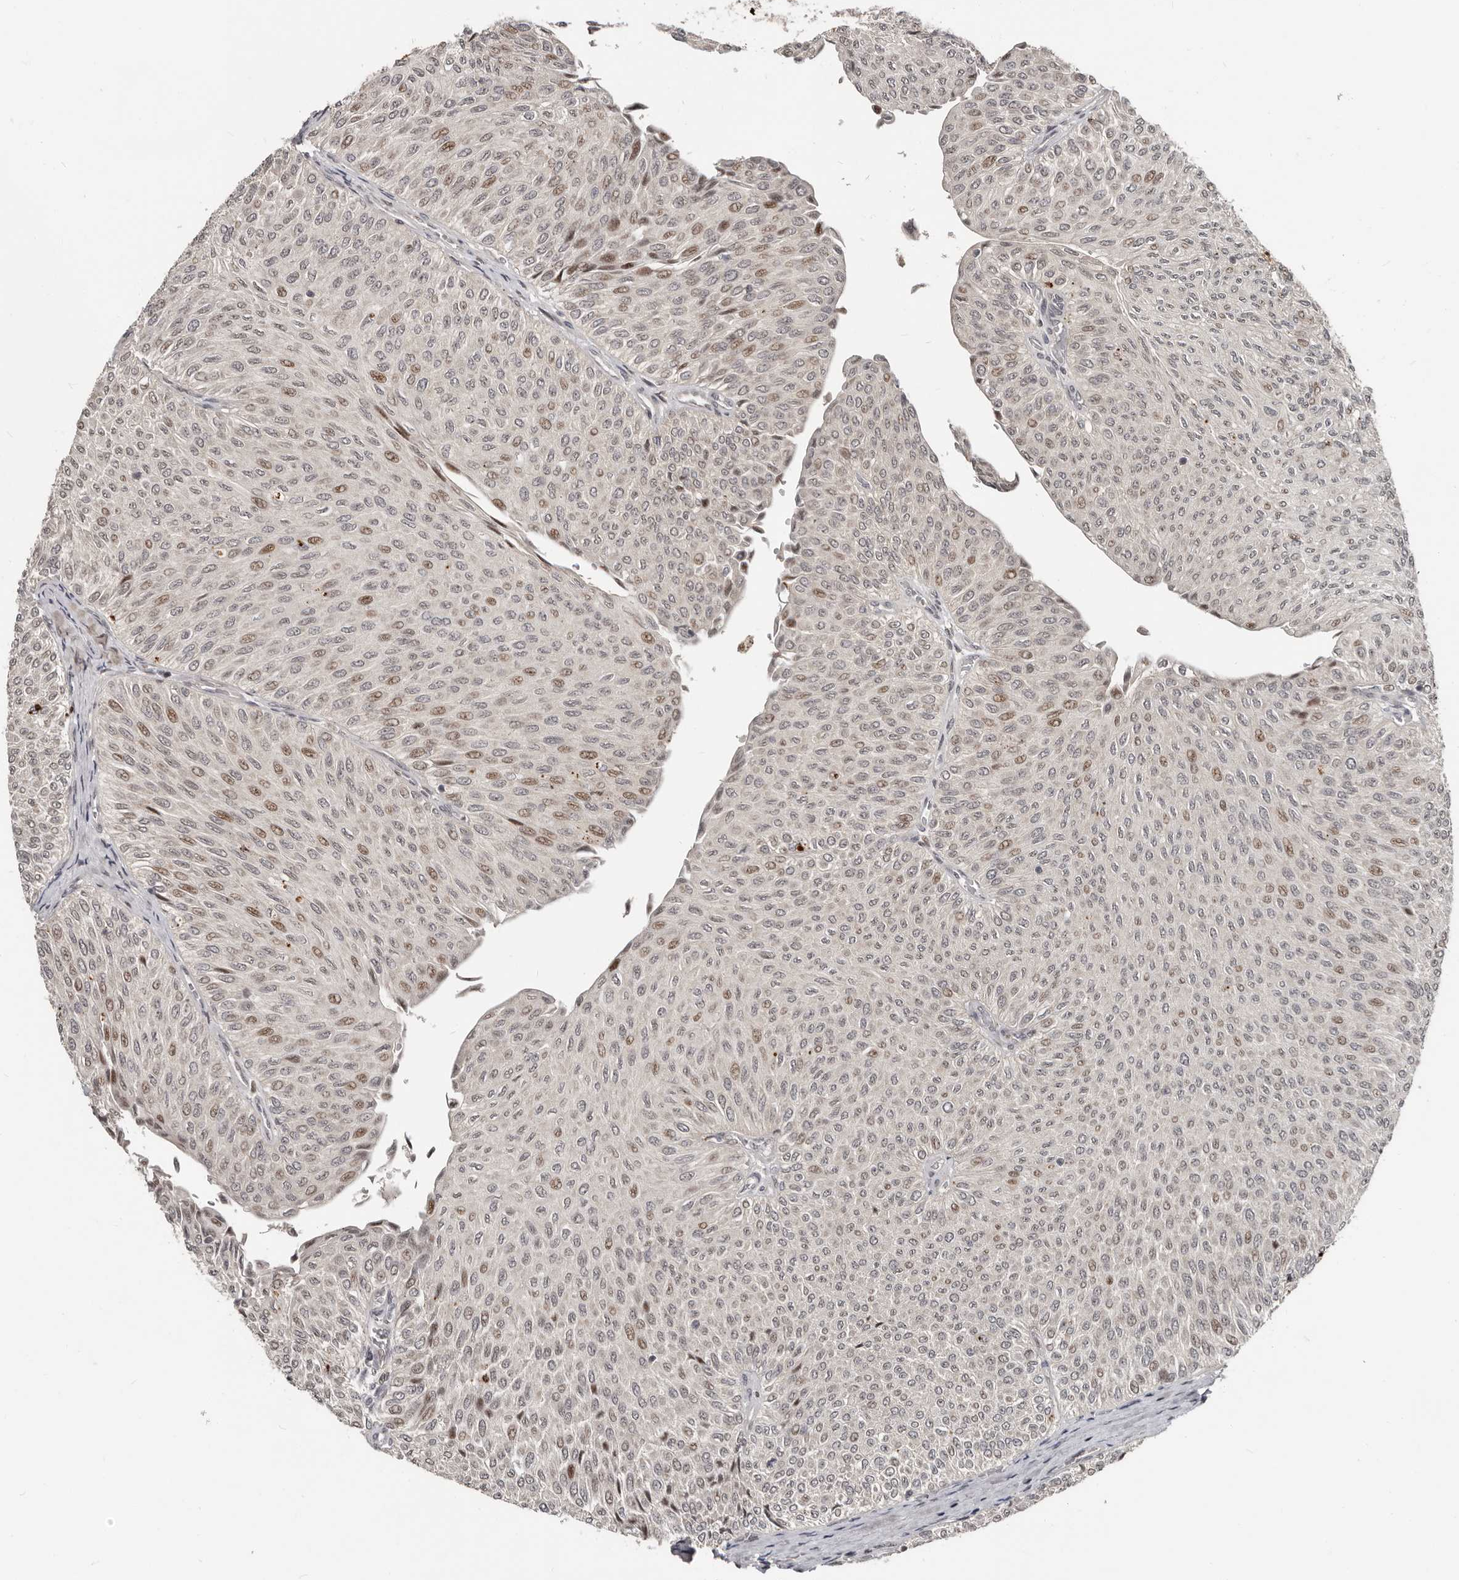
{"staining": {"intensity": "moderate", "quantity": "<25%", "location": "nuclear"}, "tissue": "urothelial cancer", "cell_type": "Tumor cells", "image_type": "cancer", "snomed": [{"axis": "morphology", "description": "Urothelial carcinoma, Low grade"}, {"axis": "topography", "description": "Urinary bladder"}], "caption": "IHC photomicrograph of human urothelial carcinoma (low-grade) stained for a protein (brown), which reveals low levels of moderate nuclear expression in about <25% of tumor cells.", "gene": "APOL6", "patient": {"sex": "male", "age": 78}}